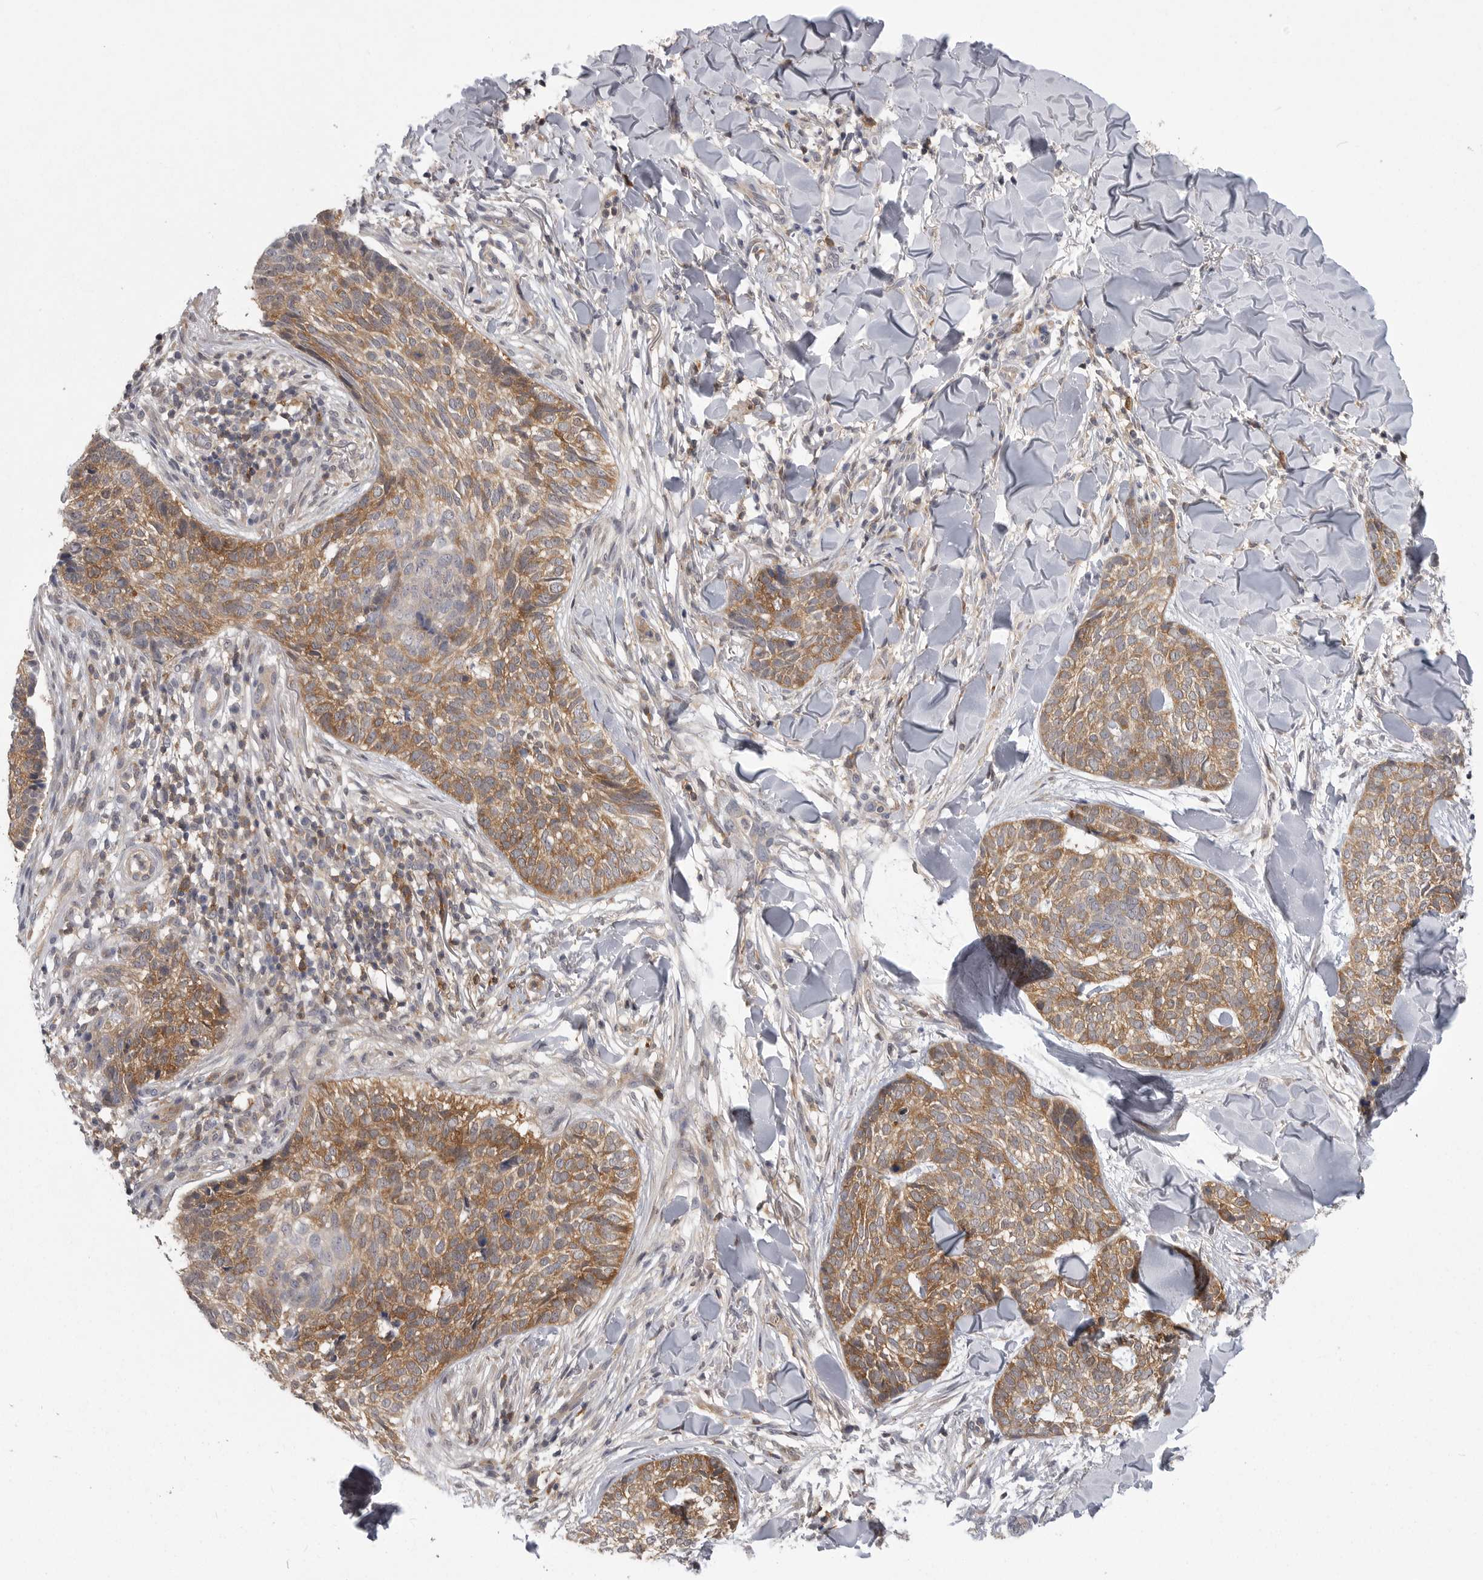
{"staining": {"intensity": "moderate", "quantity": ">75%", "location": "cytoplasmic/membranous"}, "tissue": "skin cancer", "cell_type": "Tumor cells", "image_type": "cancer", "snomed": [{"axis": "morphology", "description": "Normal tissue, NOS"}, {"axis": "morphology", "description": "Basal cell carcinoma"}, {"axis": "topography", "description": "Skin"}], "caption": "DAB immunohistochemical staining of human basal cell carcinoma (skin) shows moderate cytoplasmic/membranous protein expression in approximately >75% of tumor cells.", "gene": "CACYBP", "patient": {"sex": "male", "age": 67}}